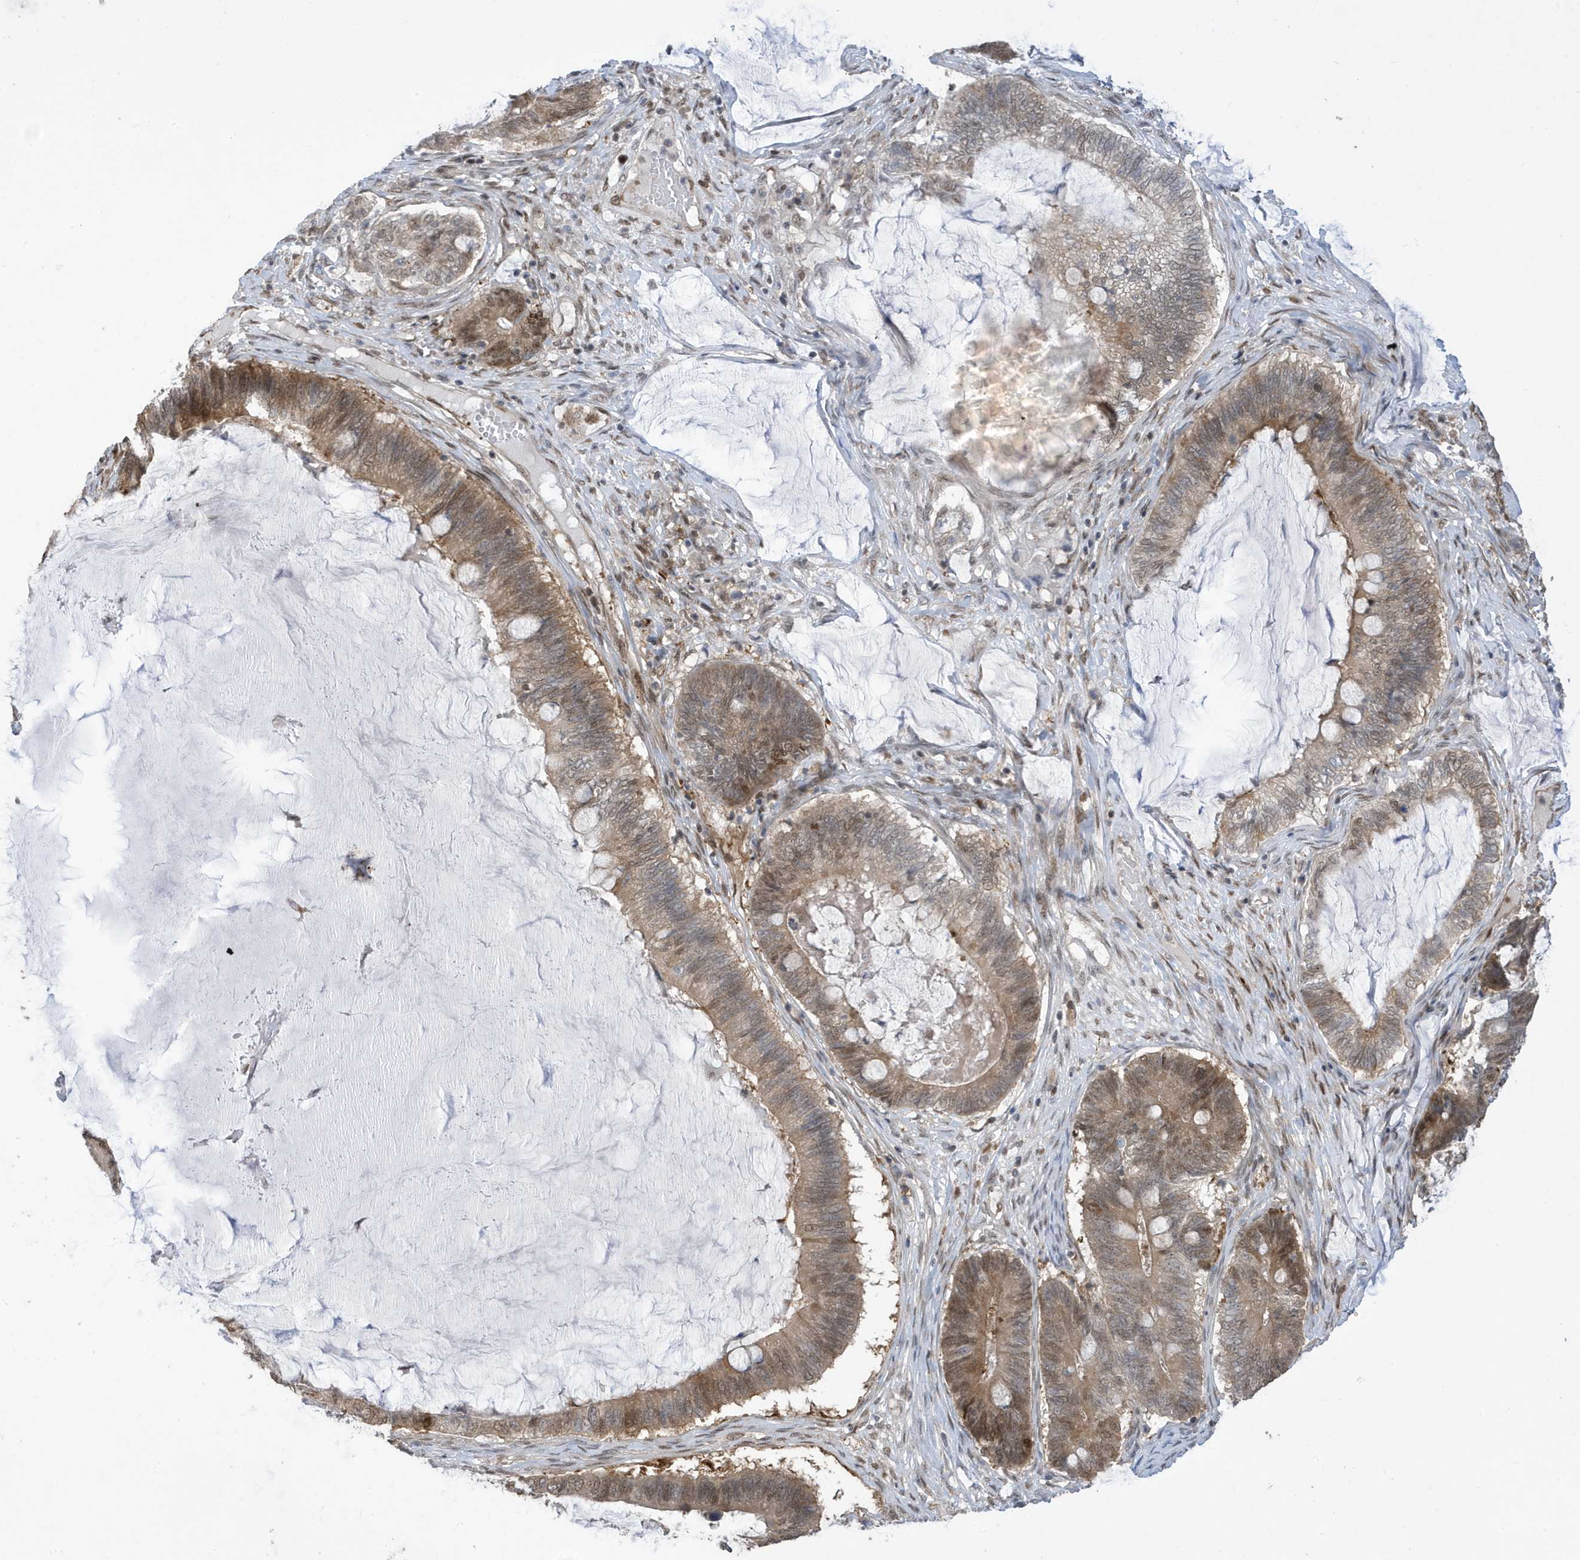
{"staining": {"intensity": "moderate", "quantity": "25%-75%", "location": "cytoplasmic/membranous,nuclear"}, "tissue": "ovarian cancer", "cell_type": "Tumor cells", "image_type": "cancer", "snomed": [{"axis": "morphology", "description": "Cystadenocarcinoma, mucinous, NOS"}, {"axis": "topography", "description": "Ovary"}], "caption": "An image of human ovarian mucinous cystadenocarcinoma stained for a protein reveals moderate cytoplasmic/membranous and nuclear brown staining in tumor cells.", "gene": "UBQLN1", "patient": {"sex": "female", "age": 61}}